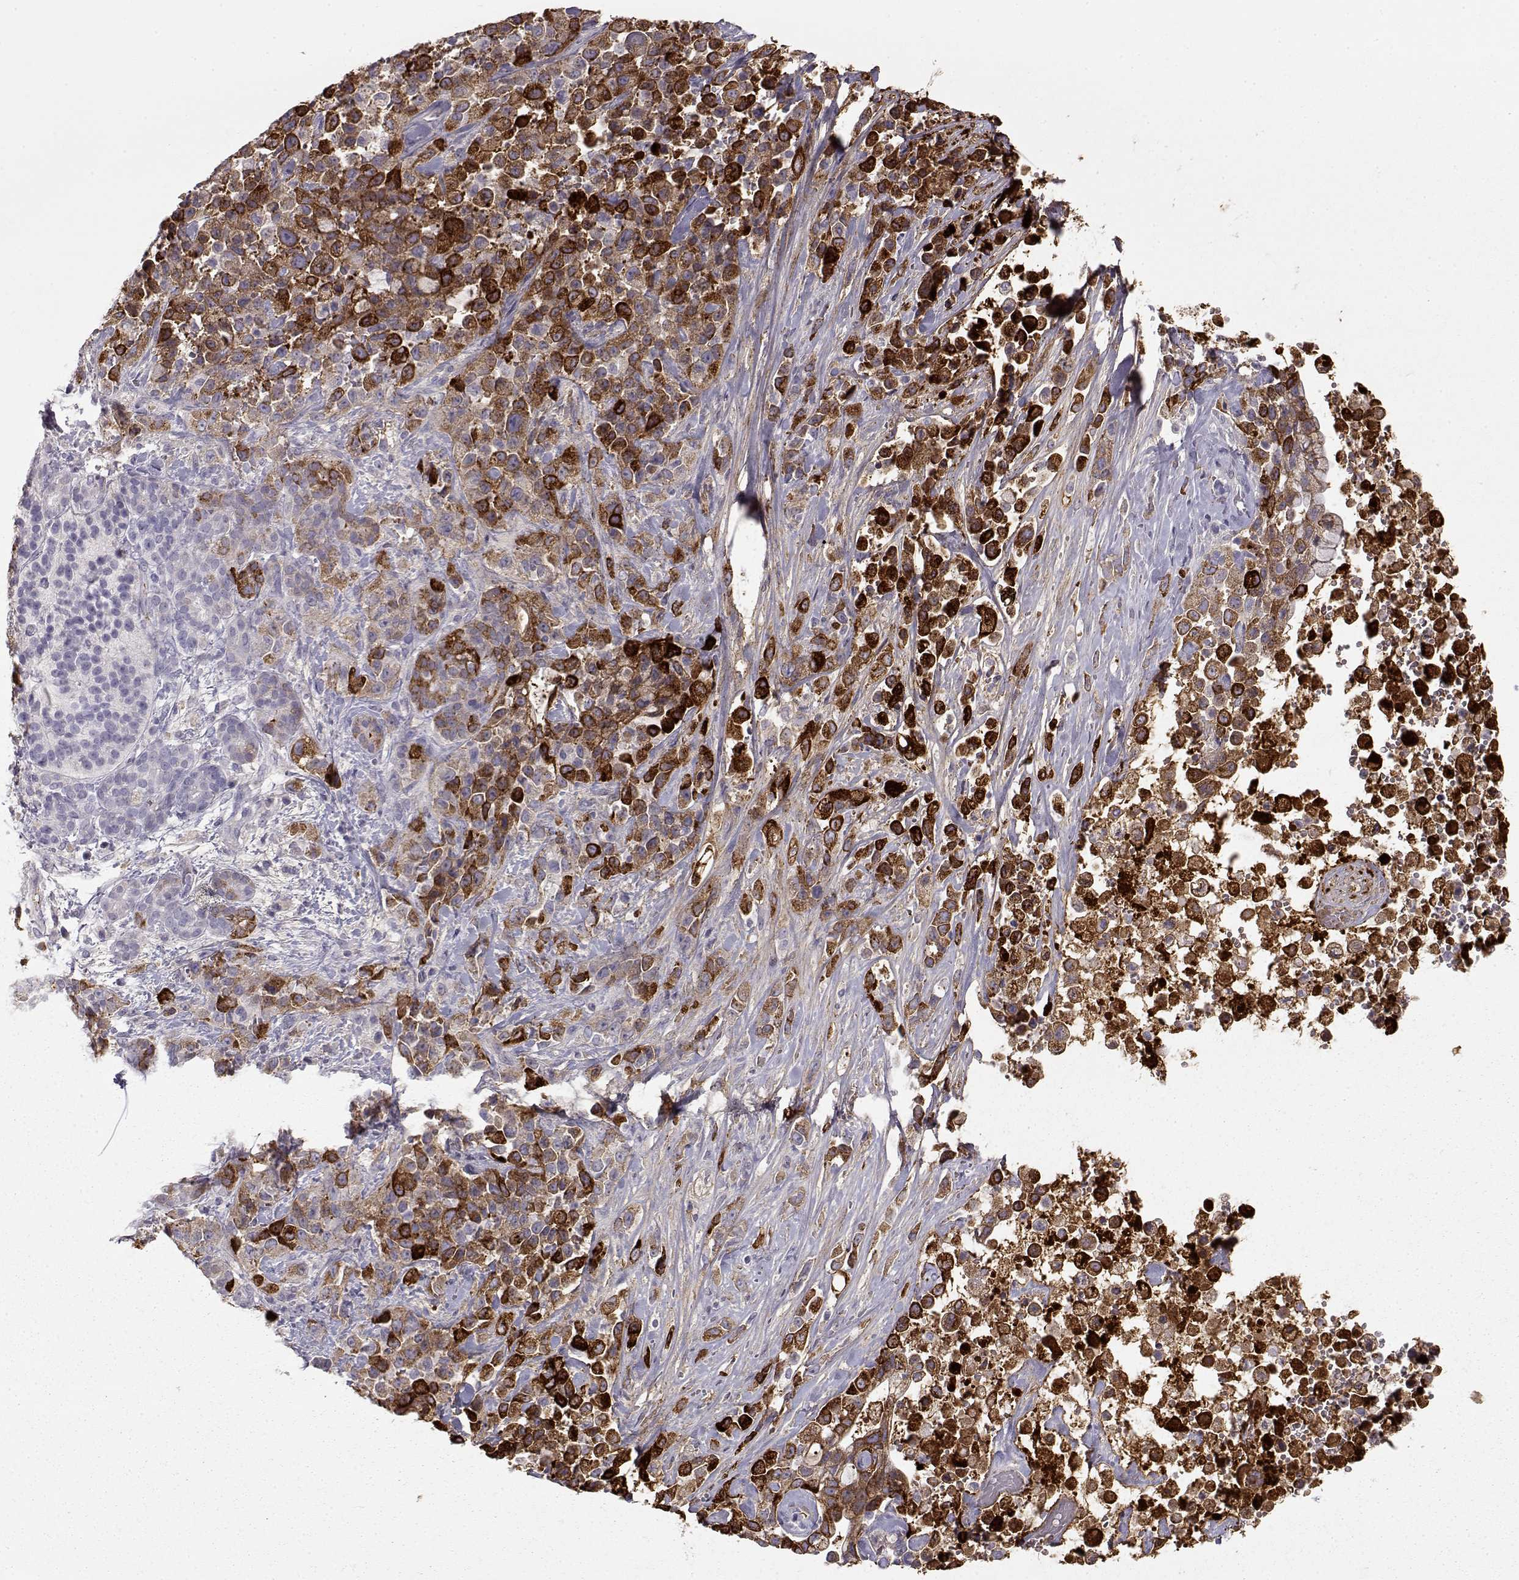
{"staining": {"intensity": "strong", "quantity": ">75%", "location": "cytoplasmic/membranous"}, "tissue": "pancreatic cancer", "cell_type": "Tumor cells", "image_type": "cancer", "snomed": [{"axis": "morphology", "description": "Adenocarcinoma, NOS"}, {"axis": "topography", "description": "Pancreas"}], "caption": "A histopathology image of adenocarcinoma (pancreatic) stained for a protein displays strong cytoplasmic/membranous brown staining in tumor cells. (DAB IHC with brightfield microscopy, high magnification).", "gene": "LAMB3", "patient": {"sex": "male", "age": 44}}